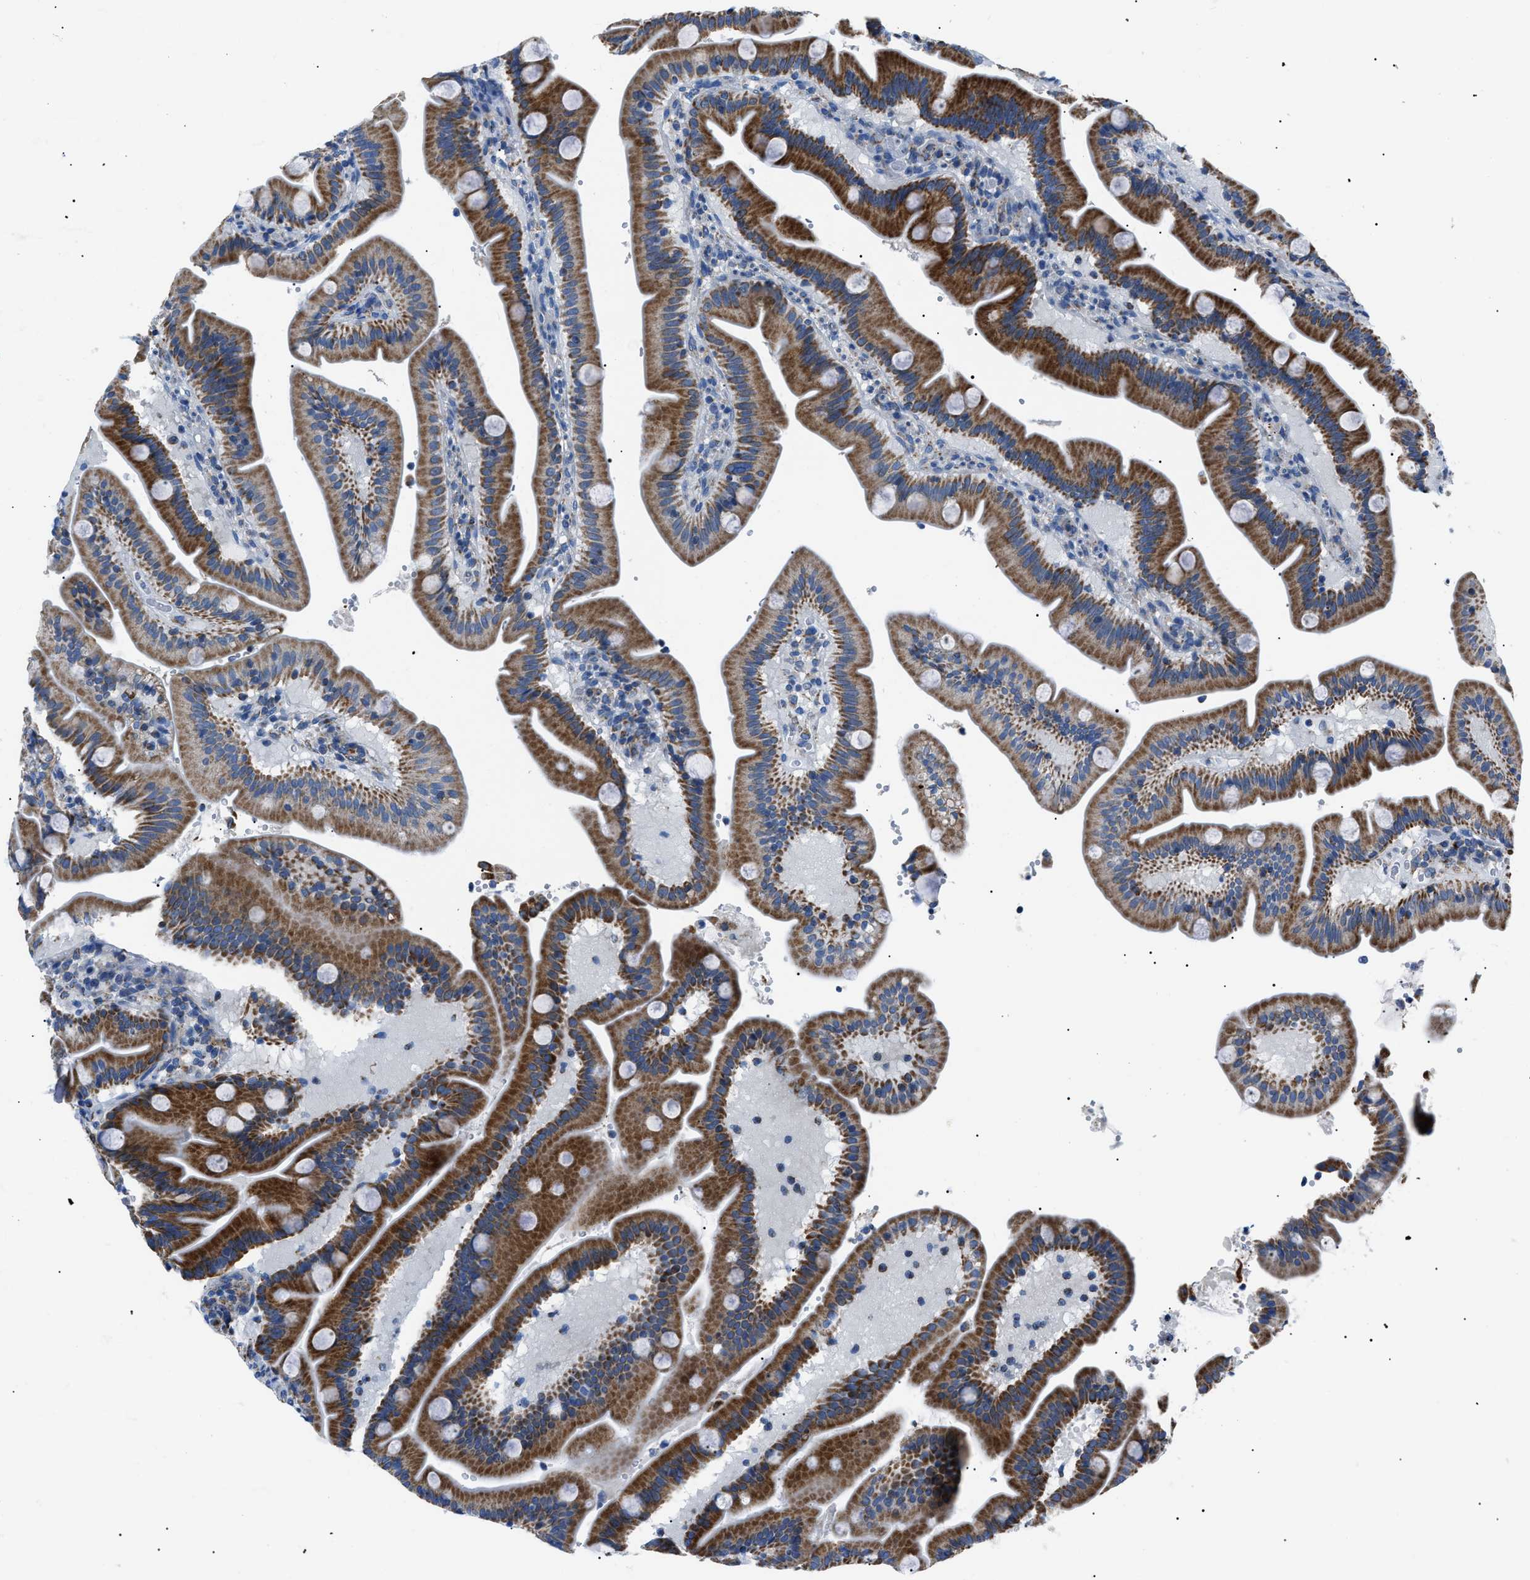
{"staining": {"intensity": "strong", "quantity": ">75%", "location": "cytoplasmic/membranous"}, "tissue": "duodenum", "cell_type": "Glandular cells", "image_type": "normal", "snomed": [{"axis": "morphology", "description": "Normal tissue, NOS"}, {"axis": "topography", "description": "Duodenum"}], "caption": "Immunohistochemical staining of benign human duodenum displays high levels of strong cytoplasmic/membranous expression in approximately >75% of glandular cells.", "gene": "PHB2", "patient": {"sex": "male", "age": 54}}